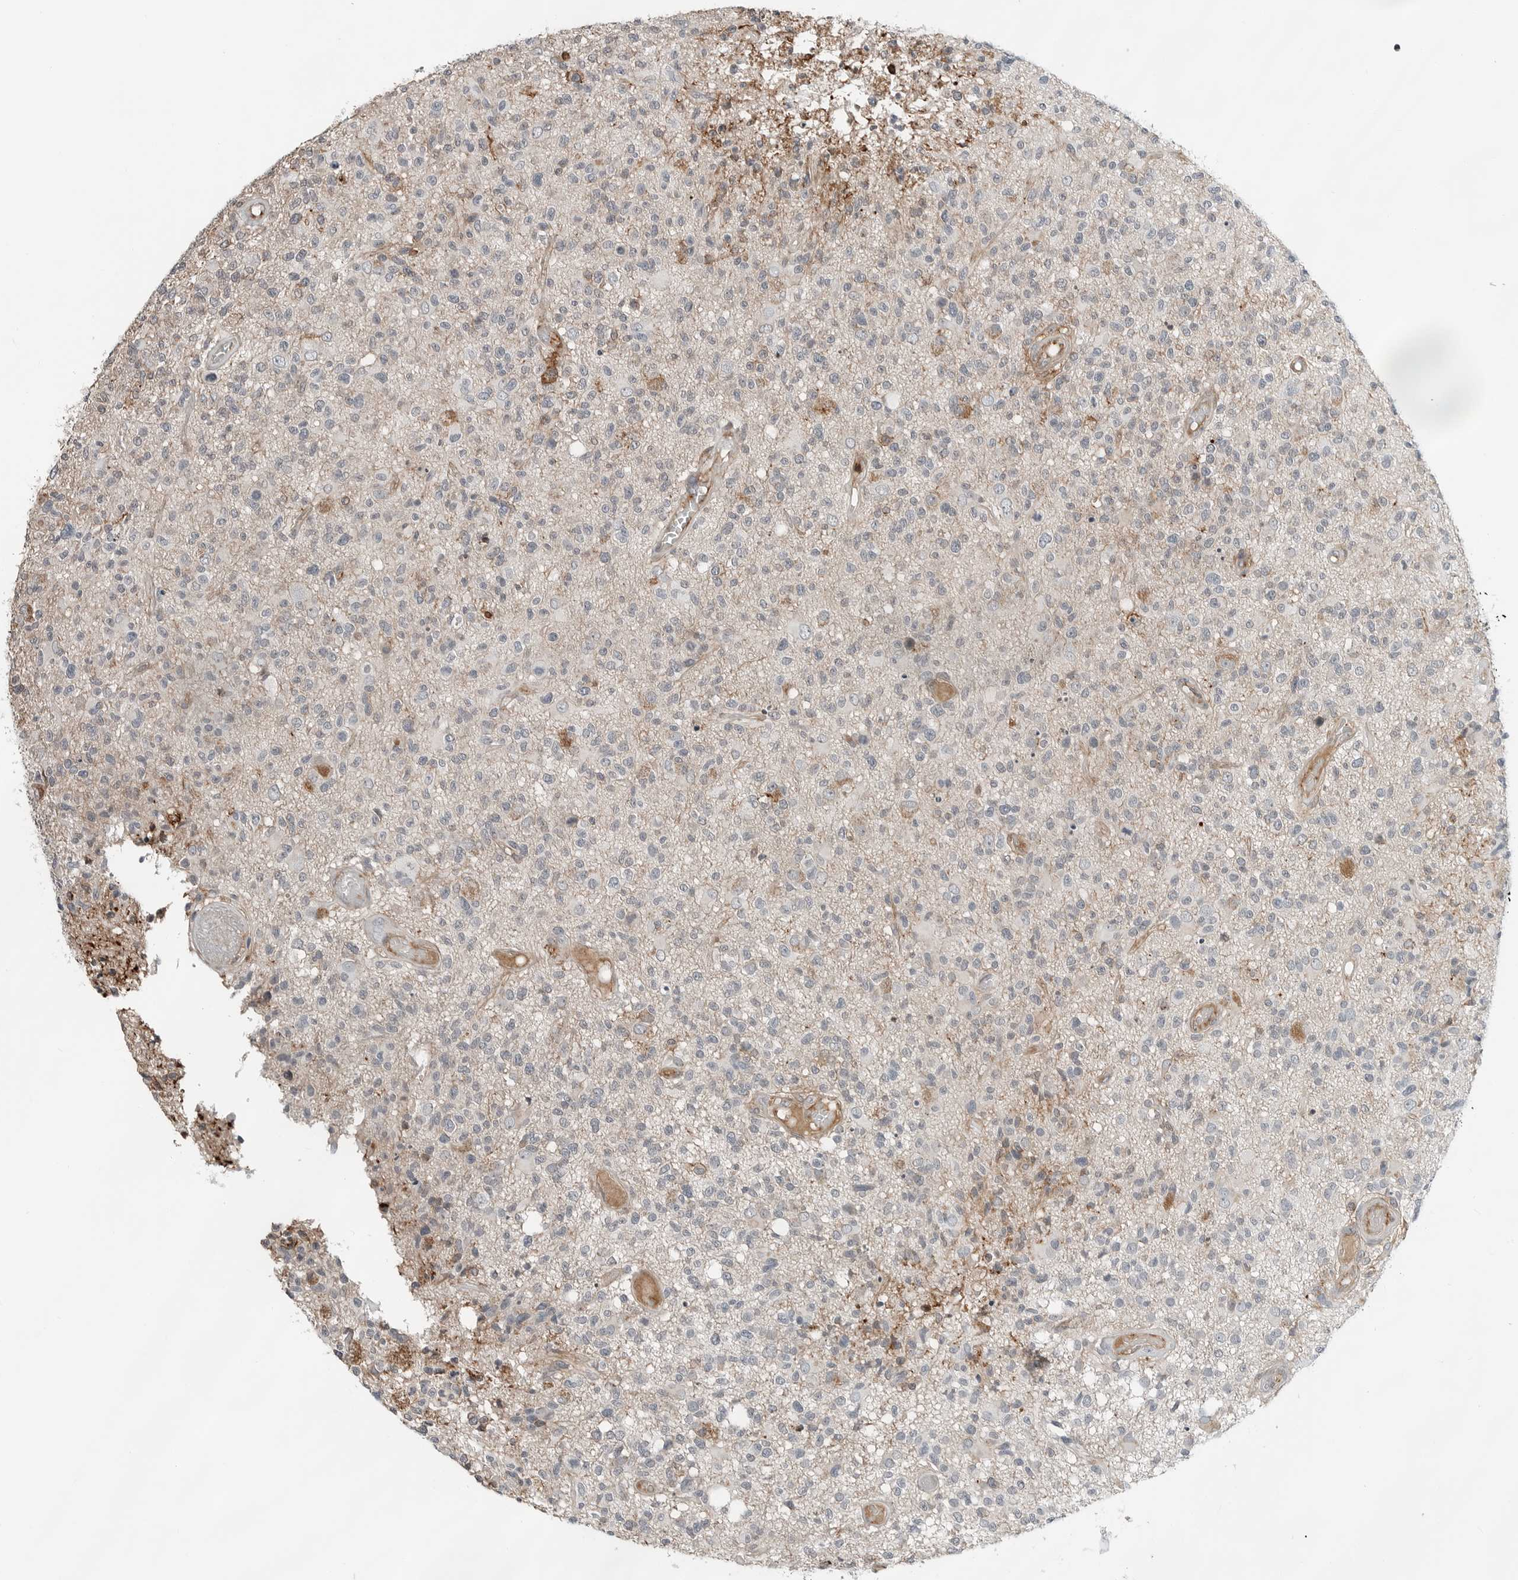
{"staining": {"intensity": "moderate", "quantity": "<25%", "location": "cytoplasmic/membranous"}, "tissue": "glioma", "cell_type": "Tumor cells", "image_type": "cancer", "snomed": [{"axis": "morphology", "description": "Glioma, malignant, High grade"}, {"axis": "morphology", "description": "Glioblastoma, NOS"}, {"axis": "topography", "description": "Brain"}], "caption": "High-grade glioma (malignant) stained with immunohistochemistry demonstrates moderate cytoplasmic/membranous positivity in about <25% of tumor cells.", "gene": "LEFTY2", "patient": {"sex": "male", "age": 60}}